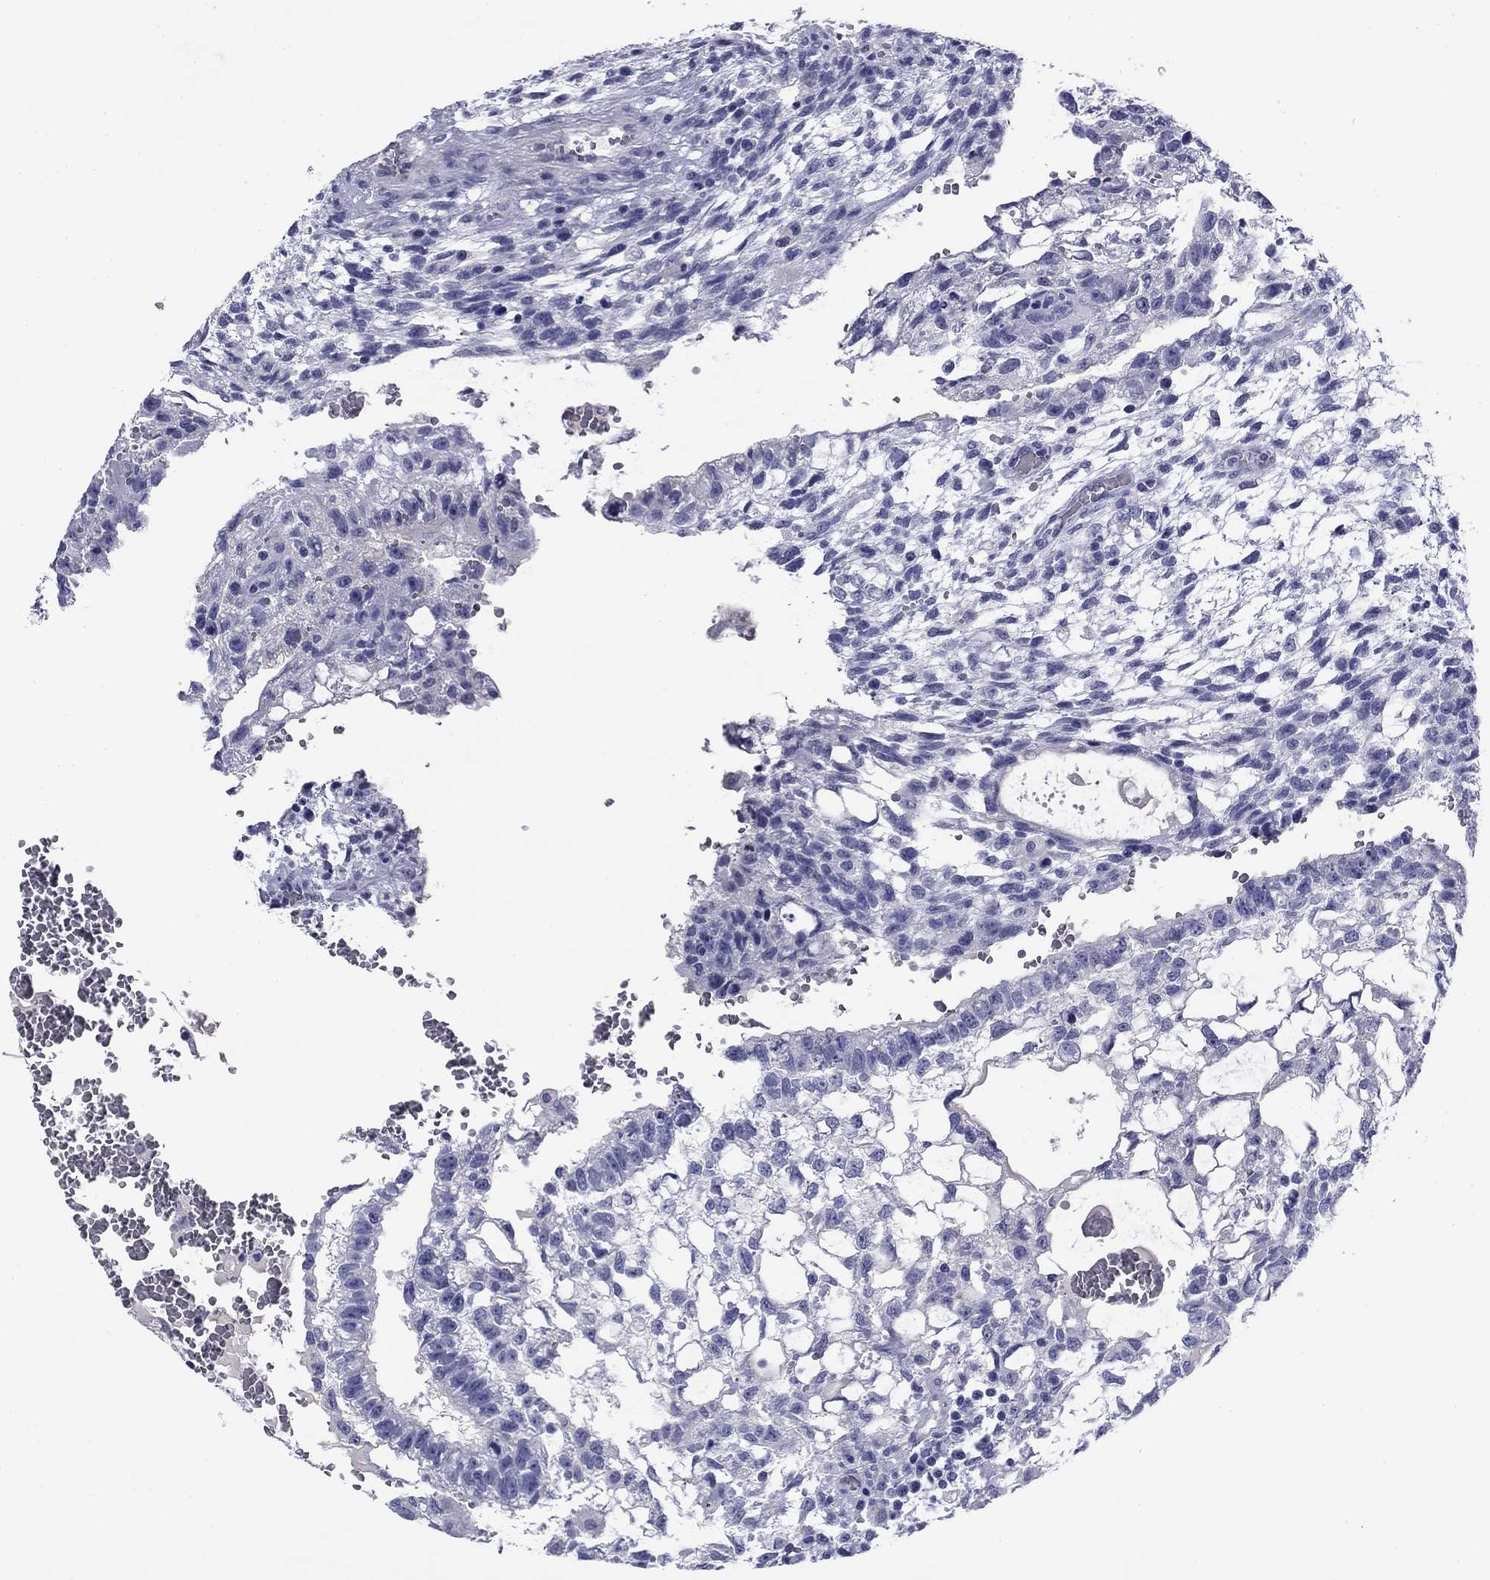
{"staining": {"intensity": "negative", "quantity": "none", "location": "none"}, "tissue": "testis cancer", "cell_type": "Tumor cells", "image_type": "cancer", "snomed": [{"axis": "morphology", "description": "Carcinoma, Embryonal, NOS"}, {"axis": "topography", "description": "Testis"}], "caption": "High magnification brightfield microscopy of testis embryonal carcinoma stained with DAB (3,3'-diaminobenzidine) (brown) and counterstained with hematoxylin (blue): tumor cells show no significant expression.", "gene": "ABCC2", "patient": {"sex": "male", "age": 32}}